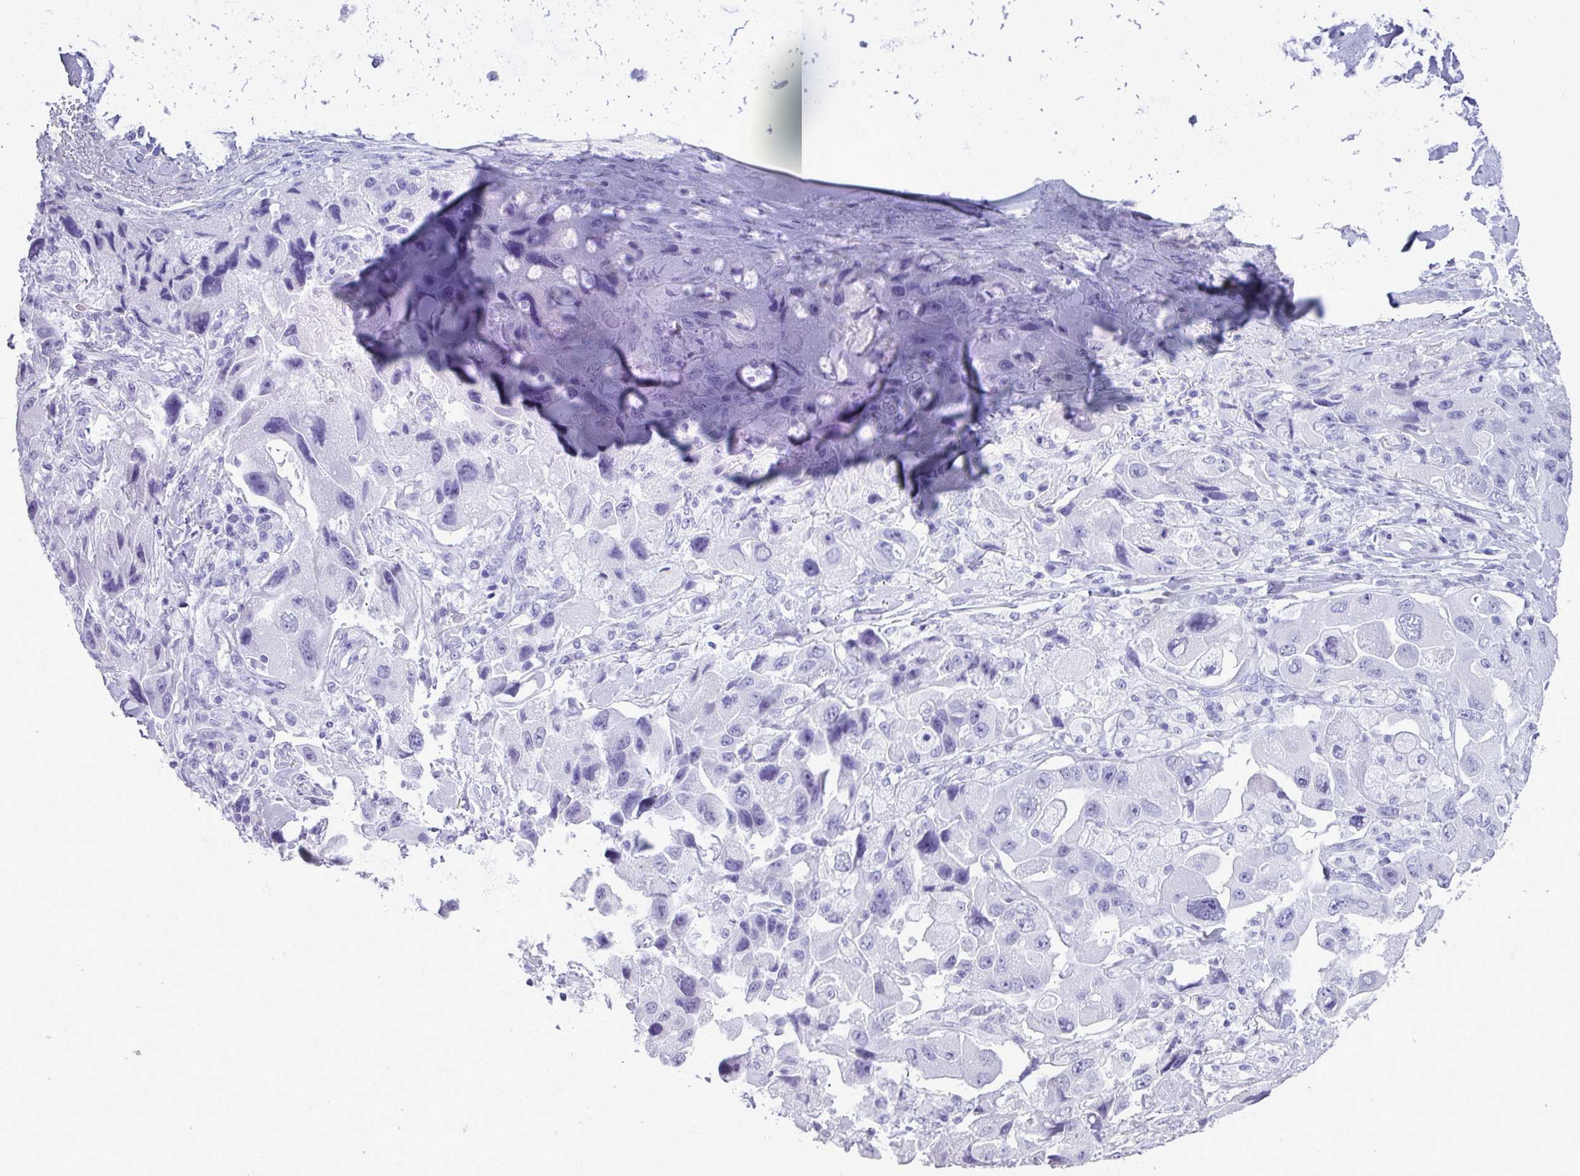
{"staining": {"intensity": "negative", "quantity": "none", "location": "none"}, "tissue": "lung cancer", "cell_type": "Tumor cells", "image_type": "cancer", "snomed": [{"axis": "morphology", "description": "Adenocarcinoma, NOS"}, {"axis": "topography", "description": "Lung"}], "caption": "The photomicrograph displays no significant positivity in tumor cells of lung cancer (adenocarcinoma).", "gene": "STIMATE", "patient": {"sex": "female", "age": 54}}